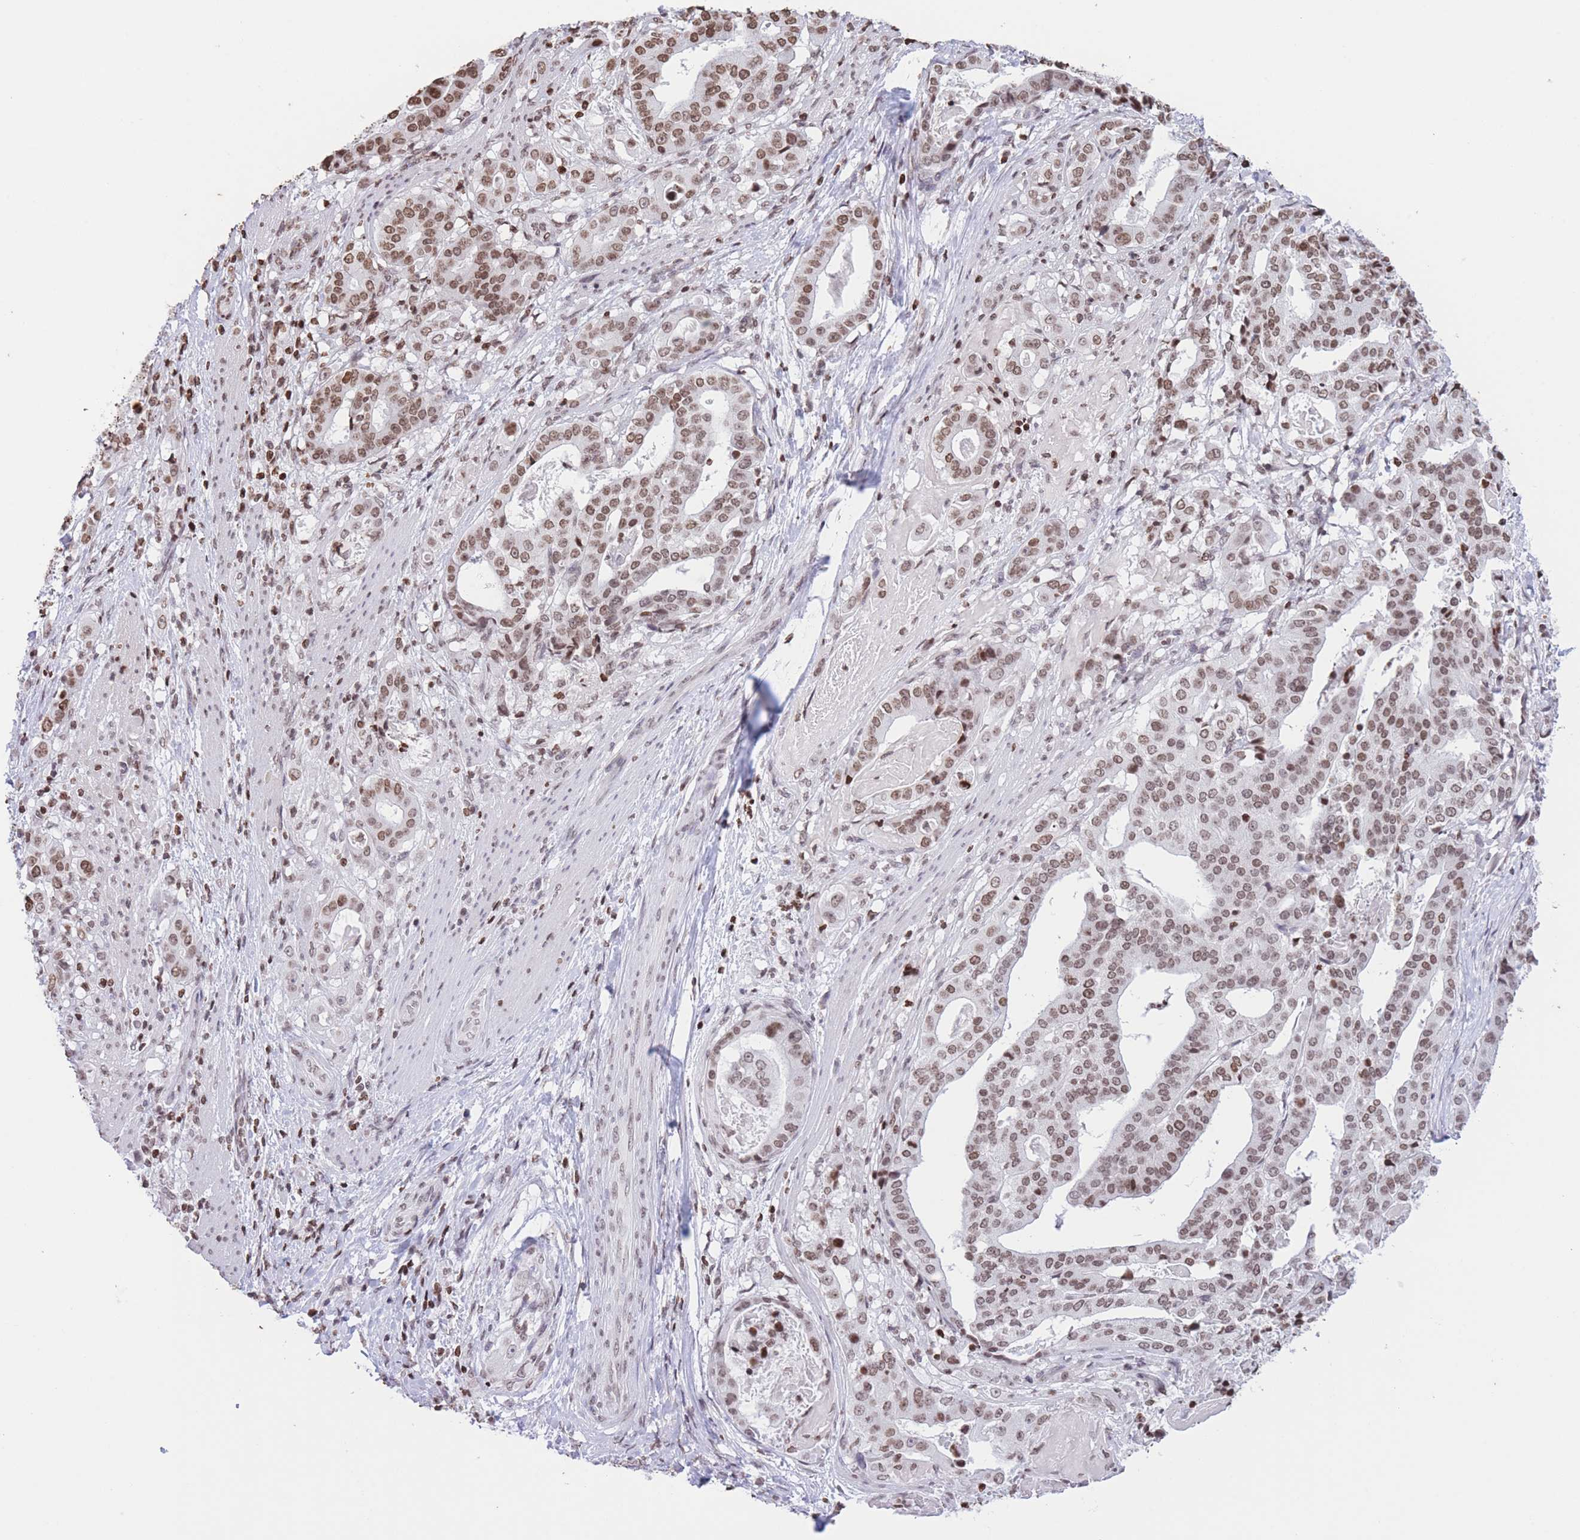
{"staining": {"intensity": "moderate", "quantity": ">75%", "location": "nuclear"}, "tissue": "stomach cancer", "cell_type": "Tumor cells", "image_type": "cancer", "snomed": [{"axis": "morphology", "description": "Adenocarcinoma, NOS"}, {"axis": "topography", "description": "Stomach"}], "caption": "DAB immunohistochemical staining of stomach cancer exhibits moderate nuclear protein expression in about >75% of tumor cells.", "gene": "H2BC11", "patient": {"sex": "male", "age": 48}}